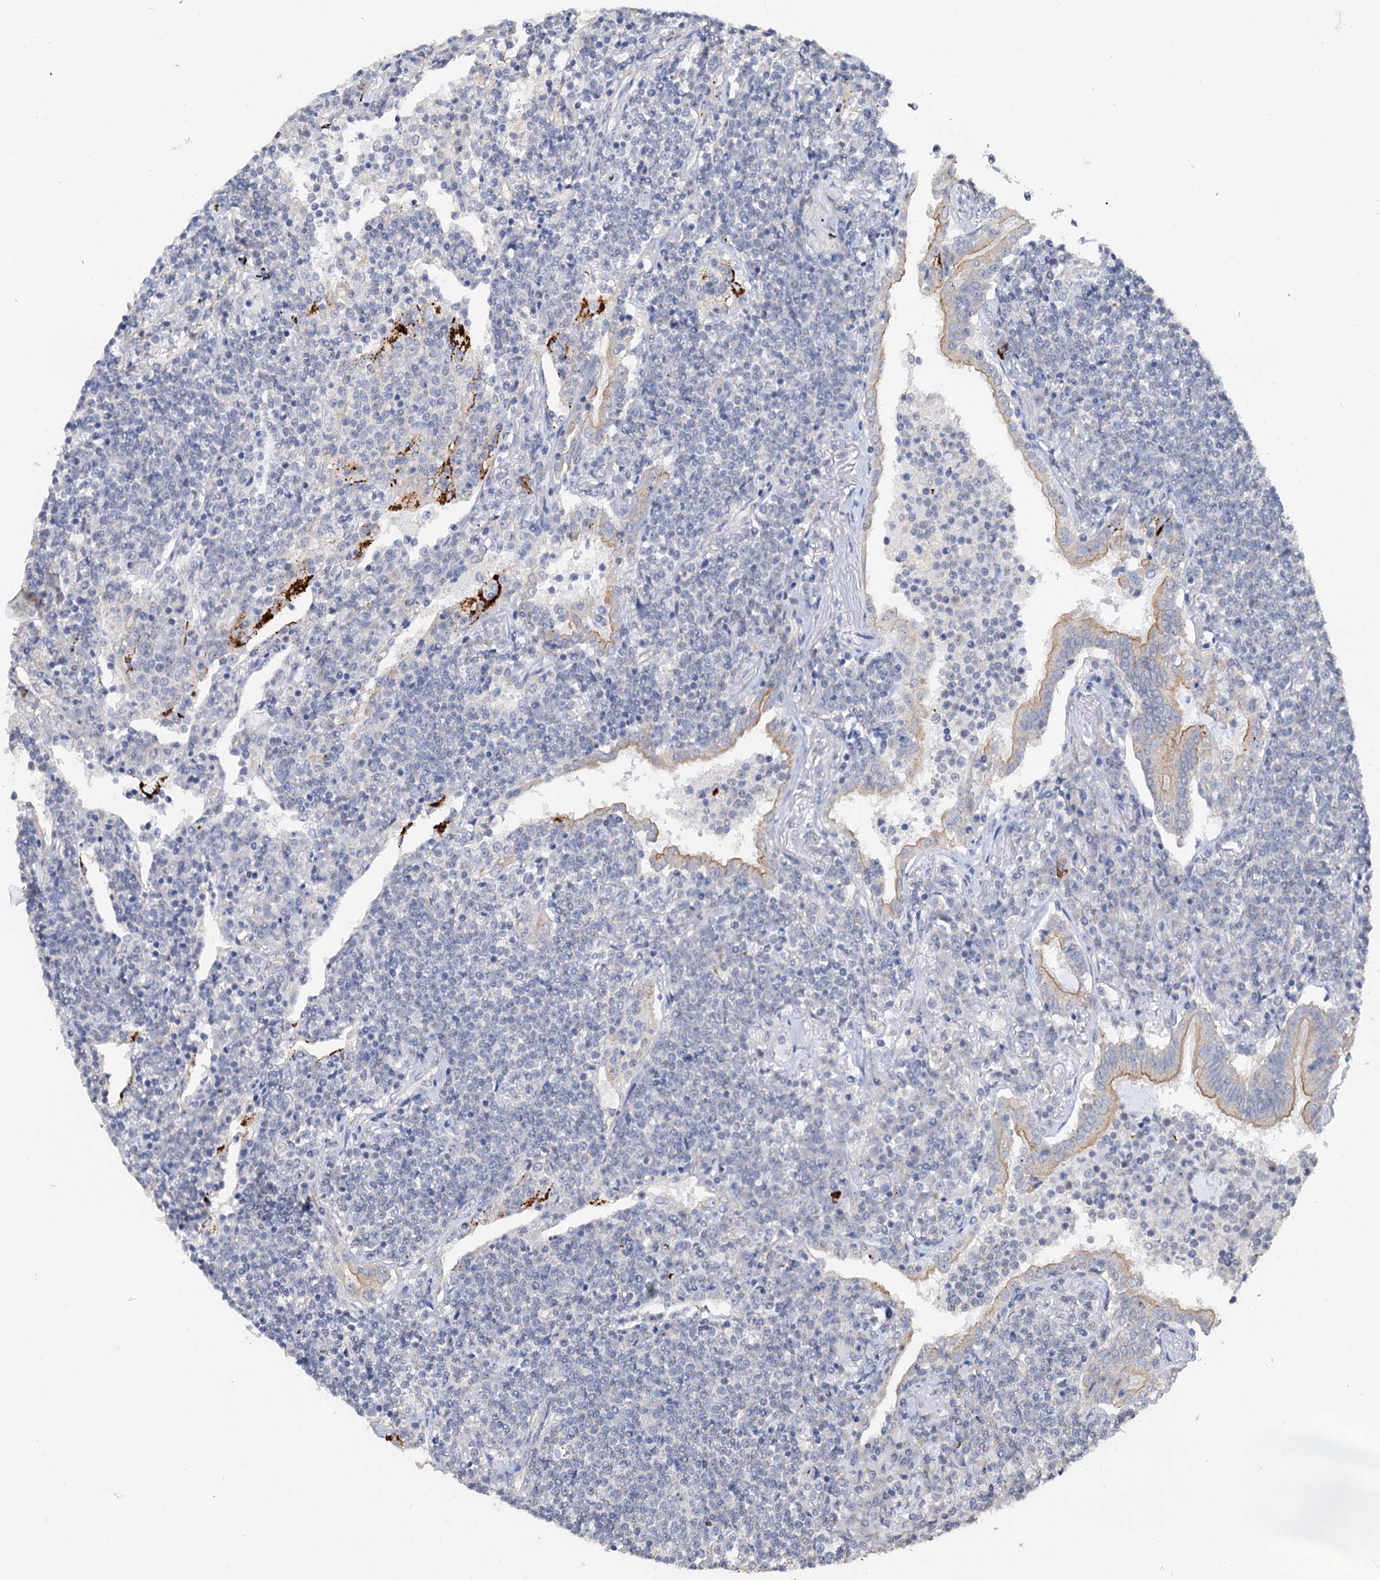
{"staining": {"intensity": "negative", "quantity": "none", "location": "none"}, "tissue": "lymphoma", "cell_type": "Tumor cells", "image_type": "cancer", "snomed": [{"axis": "morphology", "description": "Malignant lymphoma, non-Hodgkin's type, Low grade"}, {"axis": "topography", "description": "Lung"}], "caption": "Tumor cells are negative for protein expression in human low-grade malignant lymphoma, non-Hodgkin's type. Brightfield microscopy of immunohistochemistry stained with DAB (brown) and hematoxylin (blue), captured at high magnification.", "gene": "C2CD3", "patient": {"sex": "female", "age": 71}}